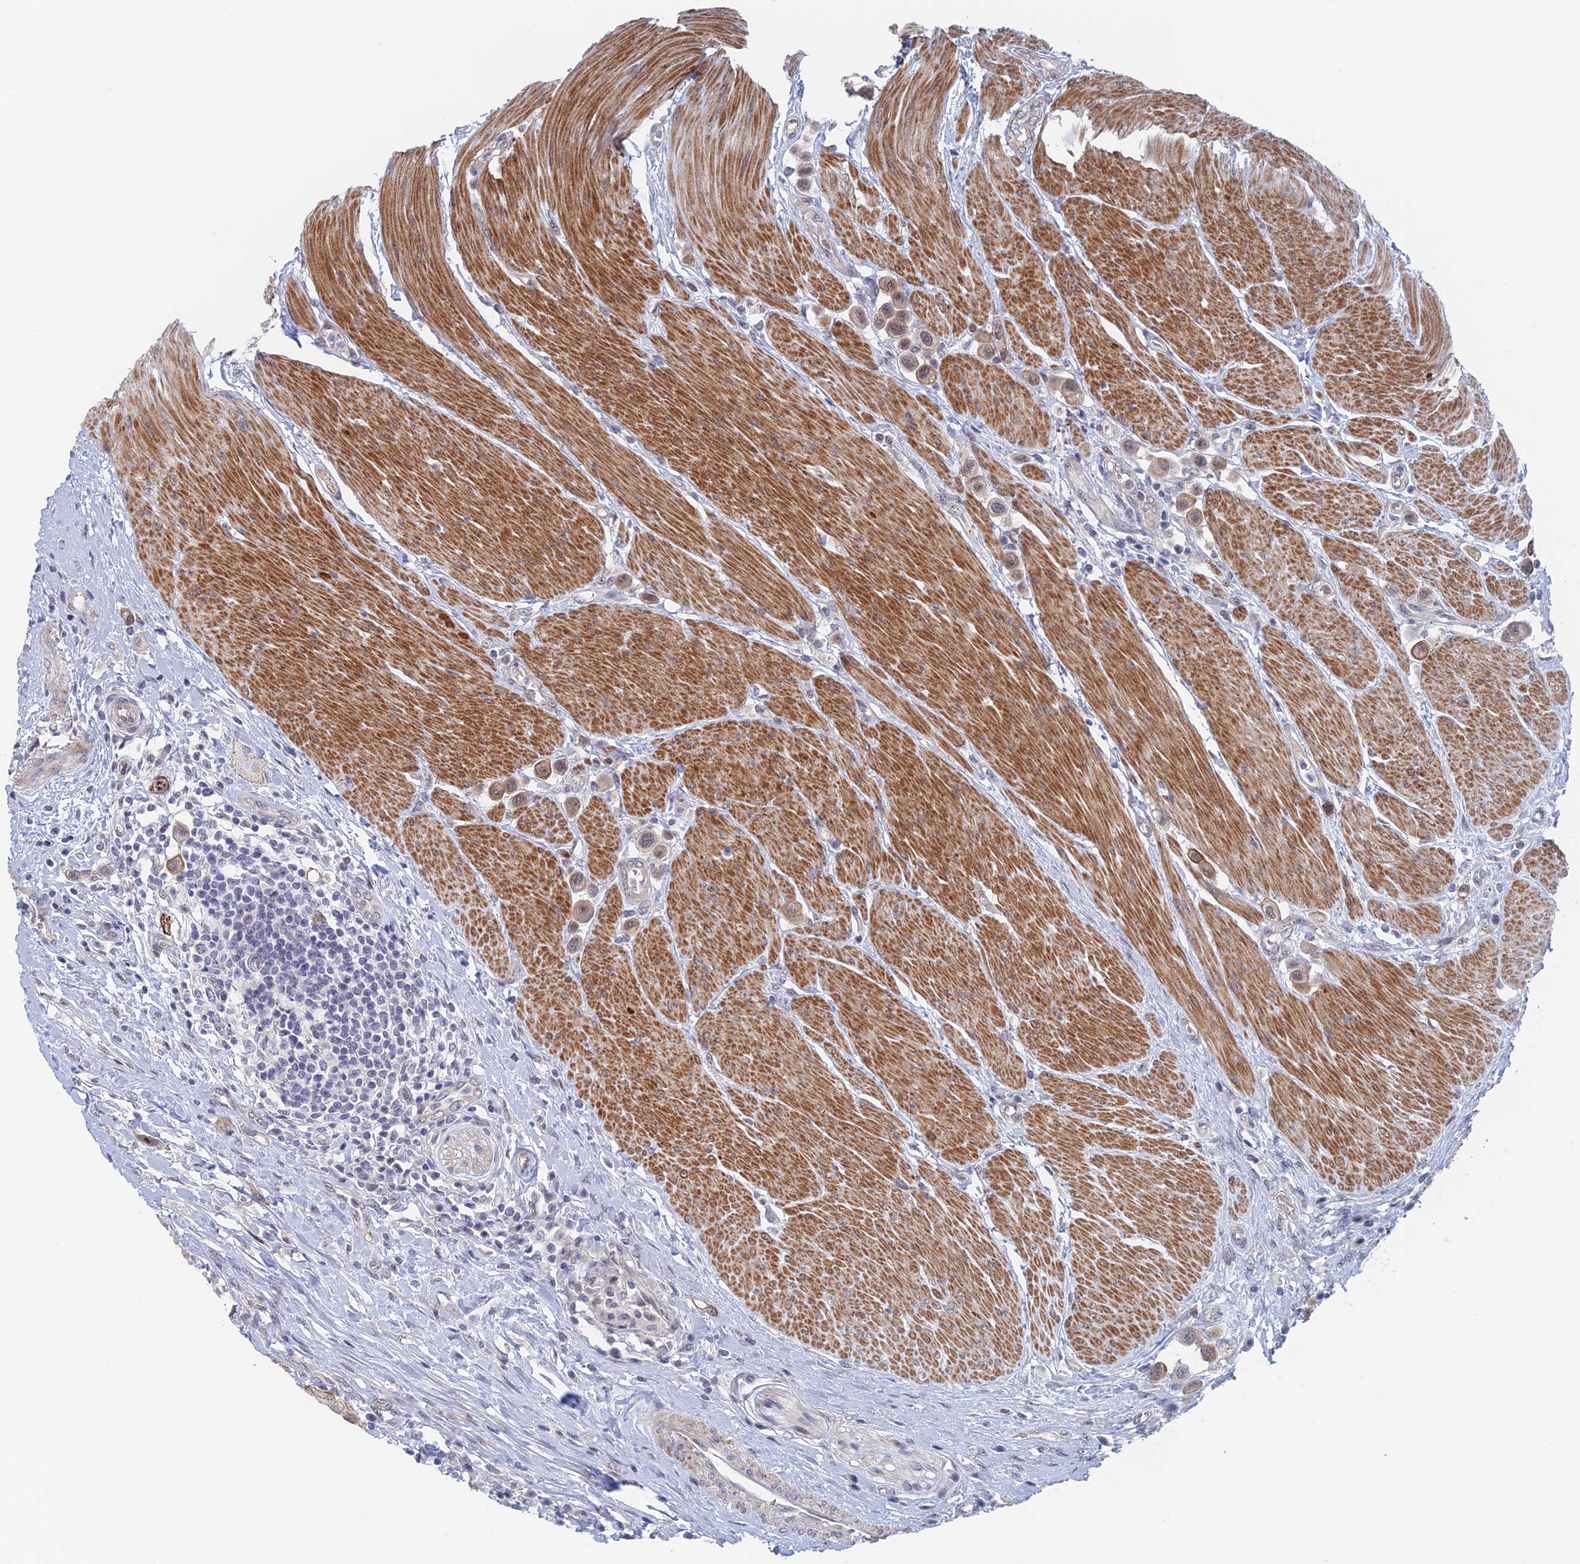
{"staining": {"intensity": "moderate", "quantity": "<25%", "location": "cytoplasmic/membranous"}, "tissue": "urothelial cancer", "cell_type": "Tumor cells", "image_type": "cancer", "snomed": [{"axis": "morphology", "description": "Urothelial carcinoma, High grade"}, {"axis": "topography", "description": "Urinary bladder"}], "caption": "High-grade urothelial carcinoma tissue demonstrates moderate cytoplasmic/membranous positivity in about <25% of tumor cells, visualized by immunohistochemistry. Immunohistochemistry (ihc) stains the protein of interest in brown and the nuclei are stained blue.", "gene": "GMNC", "patient": {"sex": "male", "age": 50}}